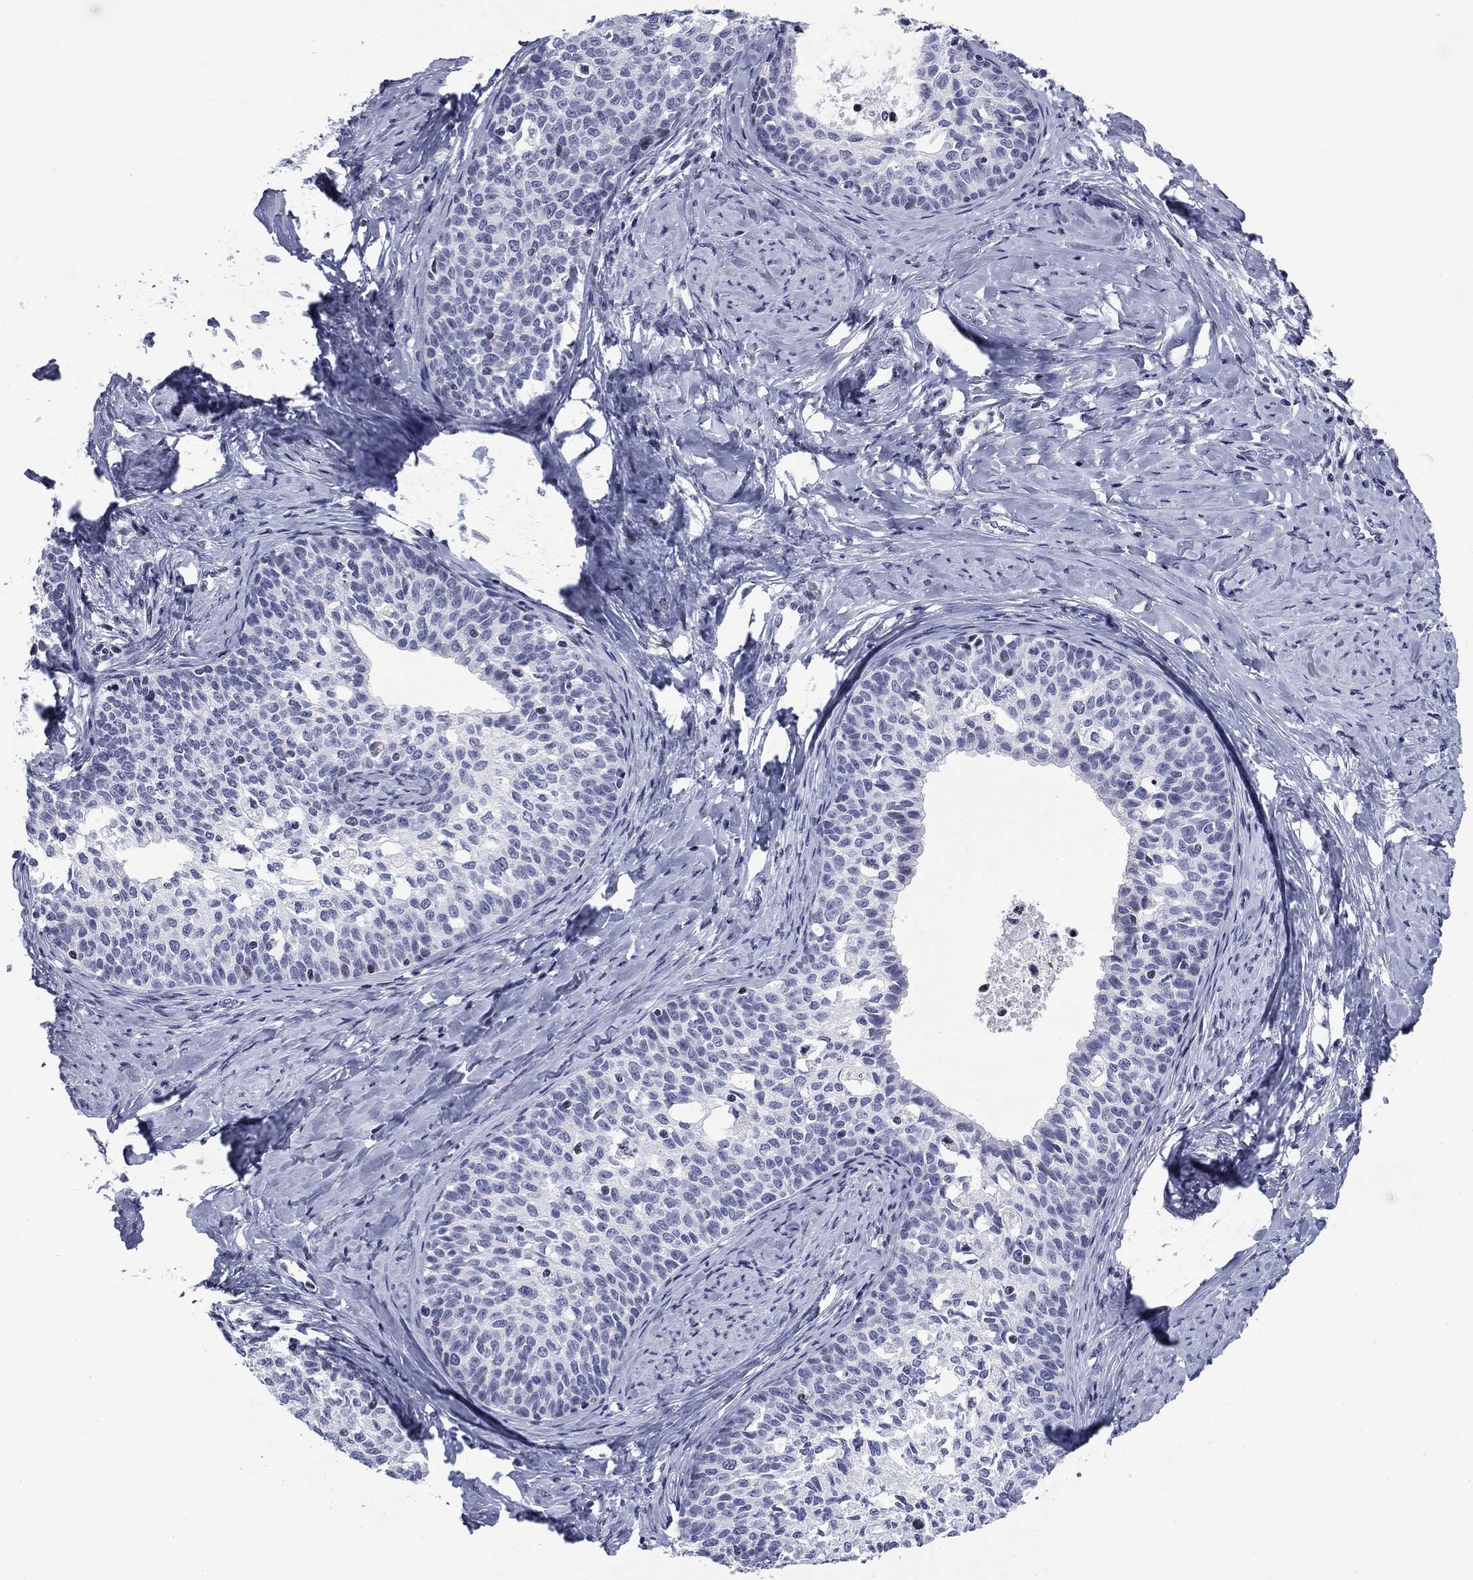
{"staining": {"intensity": "negative", "quantity": "none", "location": "none"}, "tissue": "cervical cancer", "cell_type": "Tumor cells", "image_type": "cancer", "snomed": [{"axis": "morphology", "description": "Squamous cell carcinoma, NOS"}, {"axis": "topography", "description": "Cervix"}], "caption": "A micrograph of human cervical squamous cell carcinoma is negative for staining in tumor cells.", "gene": "CCDC144A", "patient": {"sex": "female", "age": 51}}